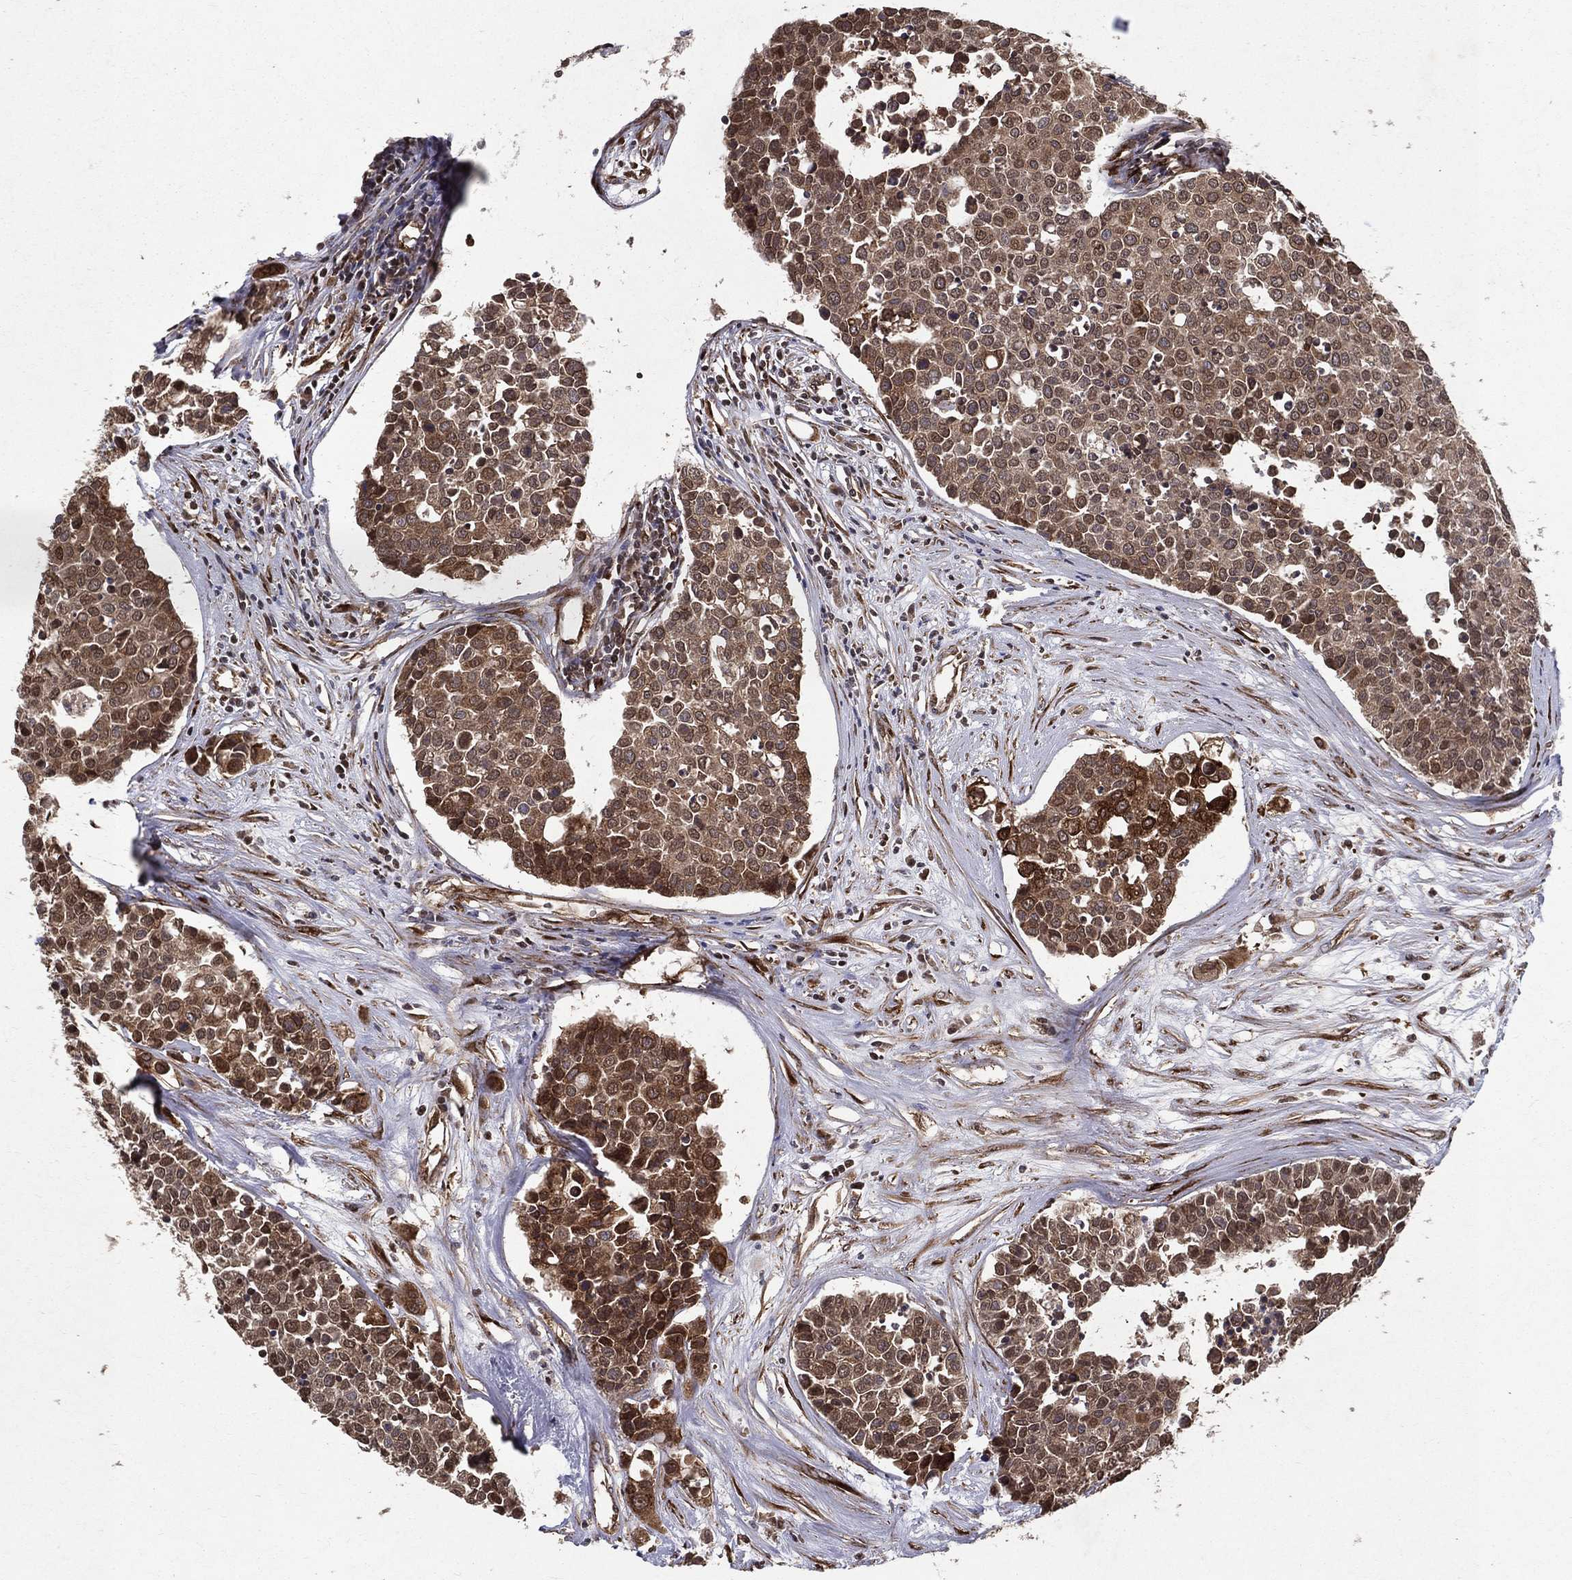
{"staining": {"intensity": "weak", "quantity": ">75%", "location": "cytoplasmic/membranous"}, "tissue": "carcinoid", "cell_type": "Tumor cells", "image_type": "cancer", "snomed": [{"axis": "morphology", "description": "Carcinoid, malignant, NOS"}, {"axis": "topography", "description": "Colon"}], "caption": "The micrograph shows a brown stain indicating the presence of a protein in the cytoplasmic/membranous of tumor cells in malignant carcinoid. (DAB = brown stain, brightfield microscopy at high magnification).", "gene": "CERS2", "patient": {"sex": "male", "age": 81}}